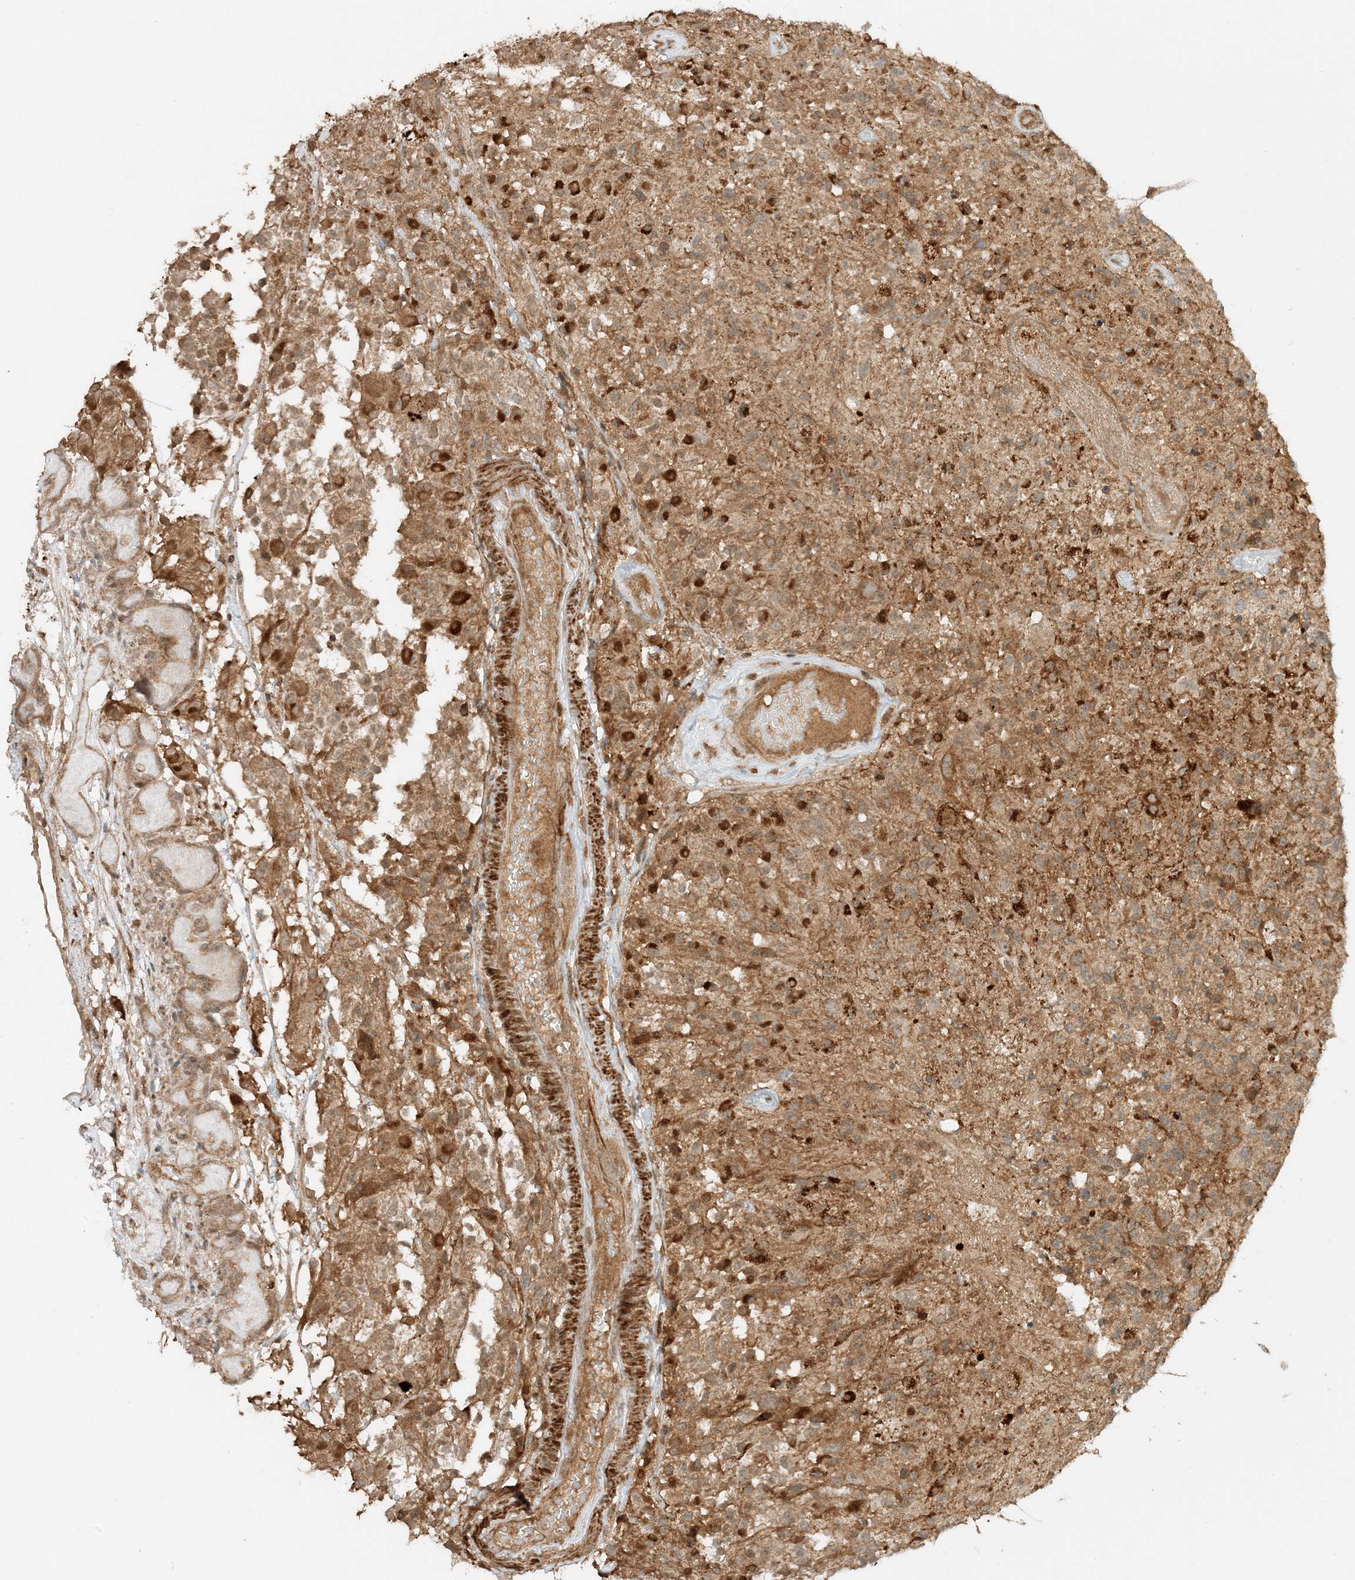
{"staining": {"intensity": "moderate", "quantity": "25%-75%", "location": "cytoplasmic/membranous"}, "tissue": "glioma", "cell_type": "Tumor cells", "image_type": "cancer", "snomed": [{"axis": "morphology", "description": "Glioma, malignant, High grade"}, {"axis": "morphology", "description": "Glioblastoma, NOS"}, {"axis": "topography", "description": "Brain"}], "caption": "Human glioblastoma stained with a protein marker reveals moderate staining in tumor cells.", "gene": "XRN1", "patient": {"sex": "male", "age": 60}}